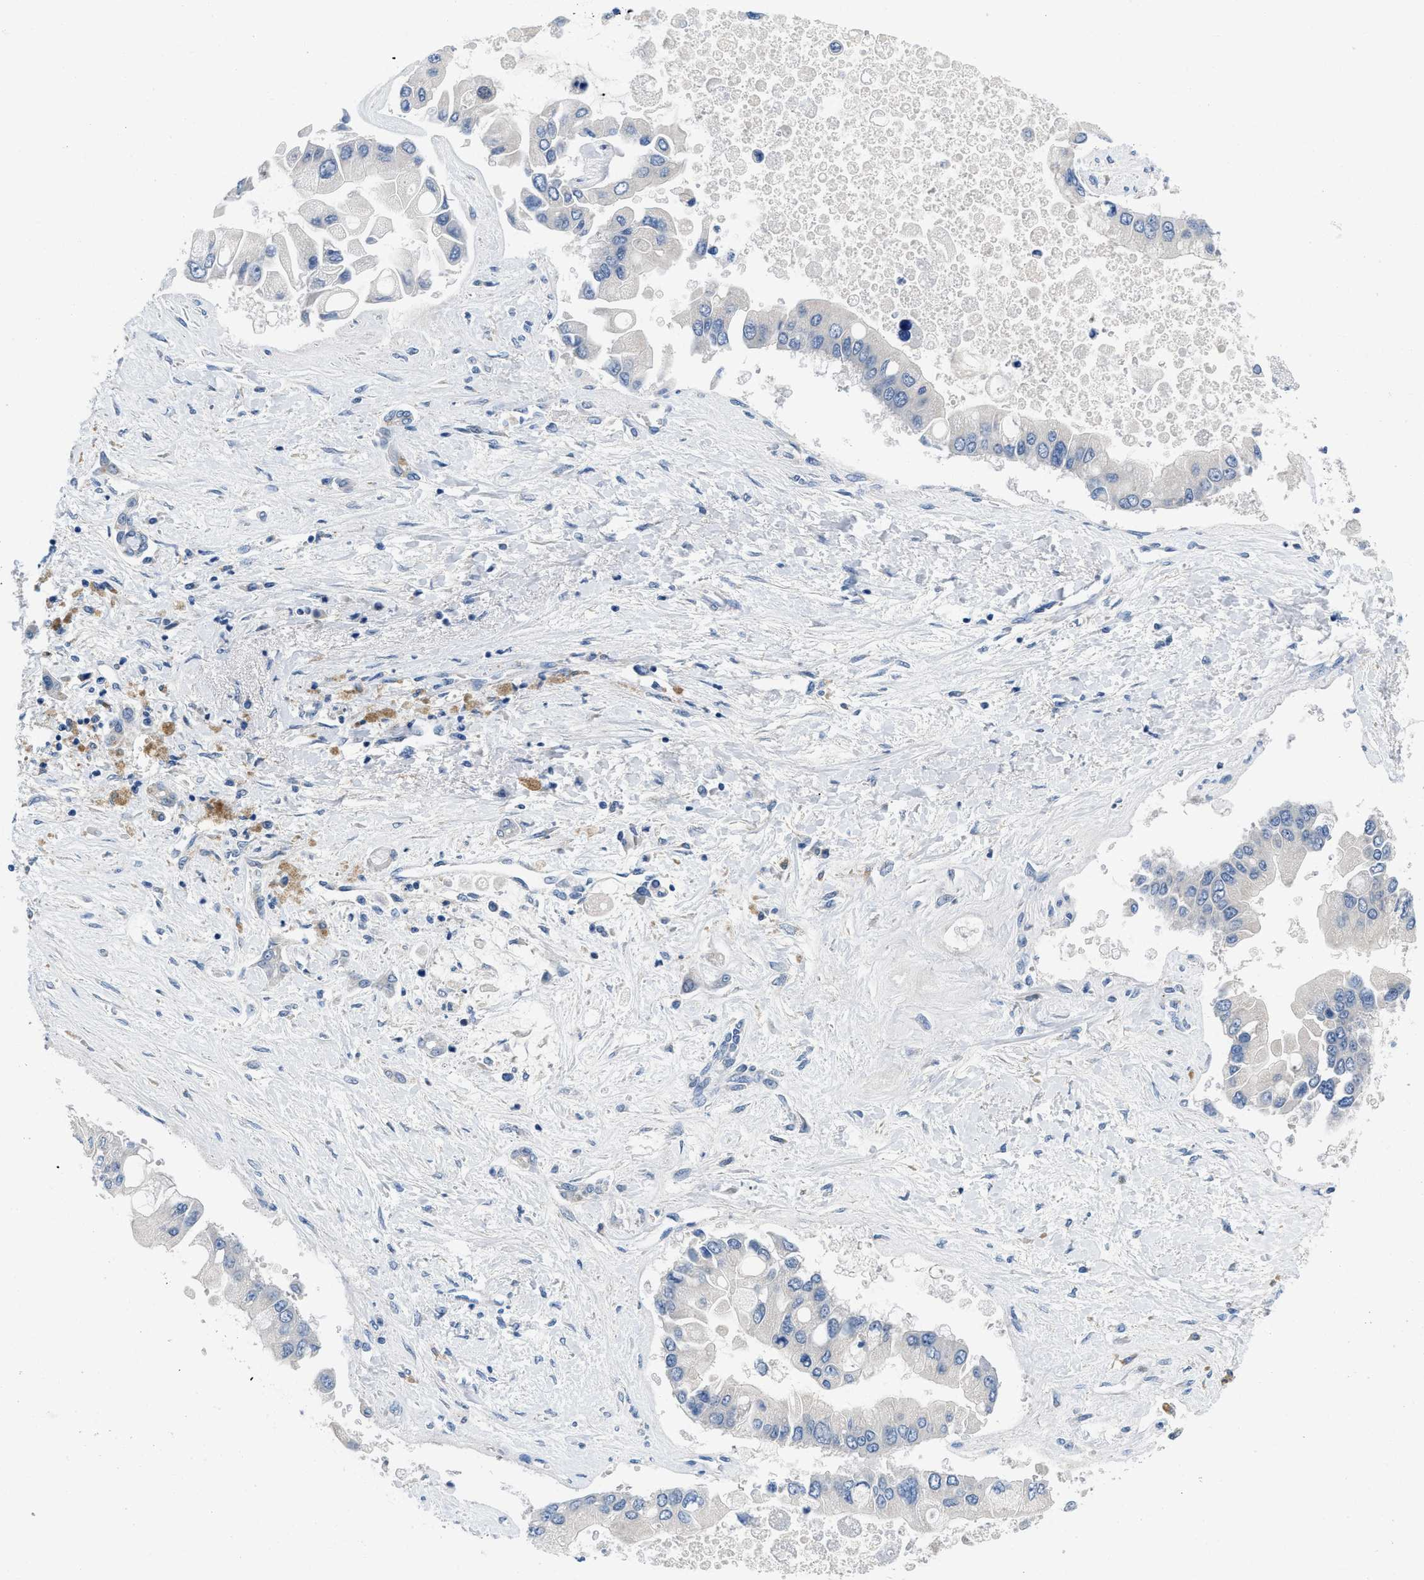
{"staining": {"intensity": "negative", "quantity": "none", "location": "none"}, "tissue": "liver cancer", "cell_type": "Tumor cells", "image_type": "cancer", "snomed": [{"axis": "morphology", "description": "Cholangiocarcinoma"}, {"axis": "topography", "description": "Liver"}], "caption": "This image is of cholangiocarcinoma (liver) stained with immunohistochemistry to label a protein in brown with the nuclei are counter-stained blue. There is no positivity in tumor cells.", "gene": "PYY", "patient": {"sex": "male", "age": 50}}